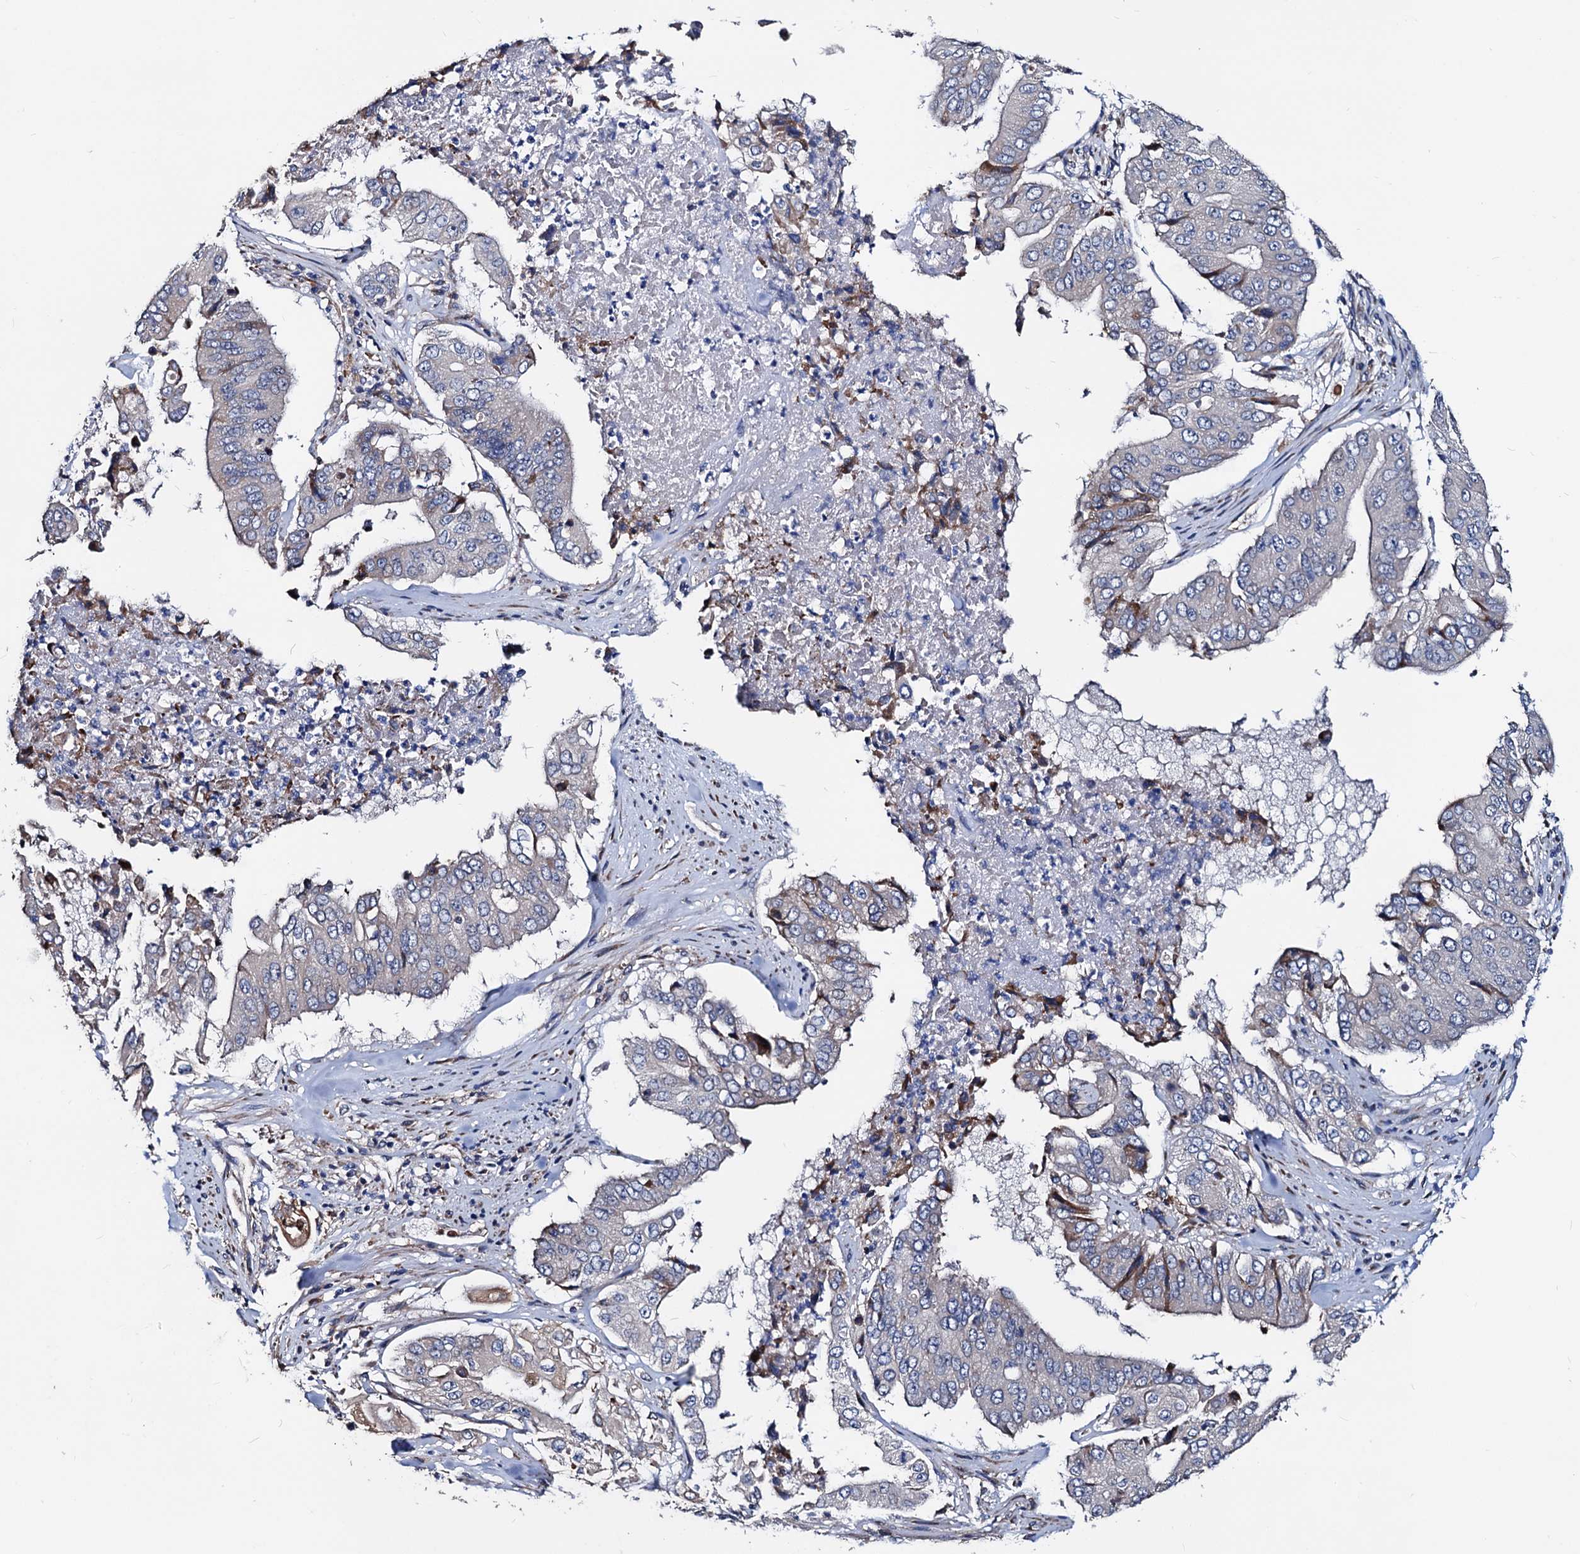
{"staining": {"intensity": "moderate", "quantity": "<25%", "location": "cytoplasmic/membranous"}, "tissue": "pancreatic cancer", "cell_type": "Tumor cells", "image_type": "cancer", "snomed": [{"axis": "morphology", "description": "Adenocarcinoma, NOS"}, {"axis": "topography", "description": "Pancreas"}], "caption": "Immunohistochemical staining of human pancreatic cancer (adenocarcinoma) exhibits low levels of moderate cytoplasmic/membranous protein expression in about <25% of tumor cells.", "gene": "AKAP11", "patient": {"sex": "female", "age": 77}}